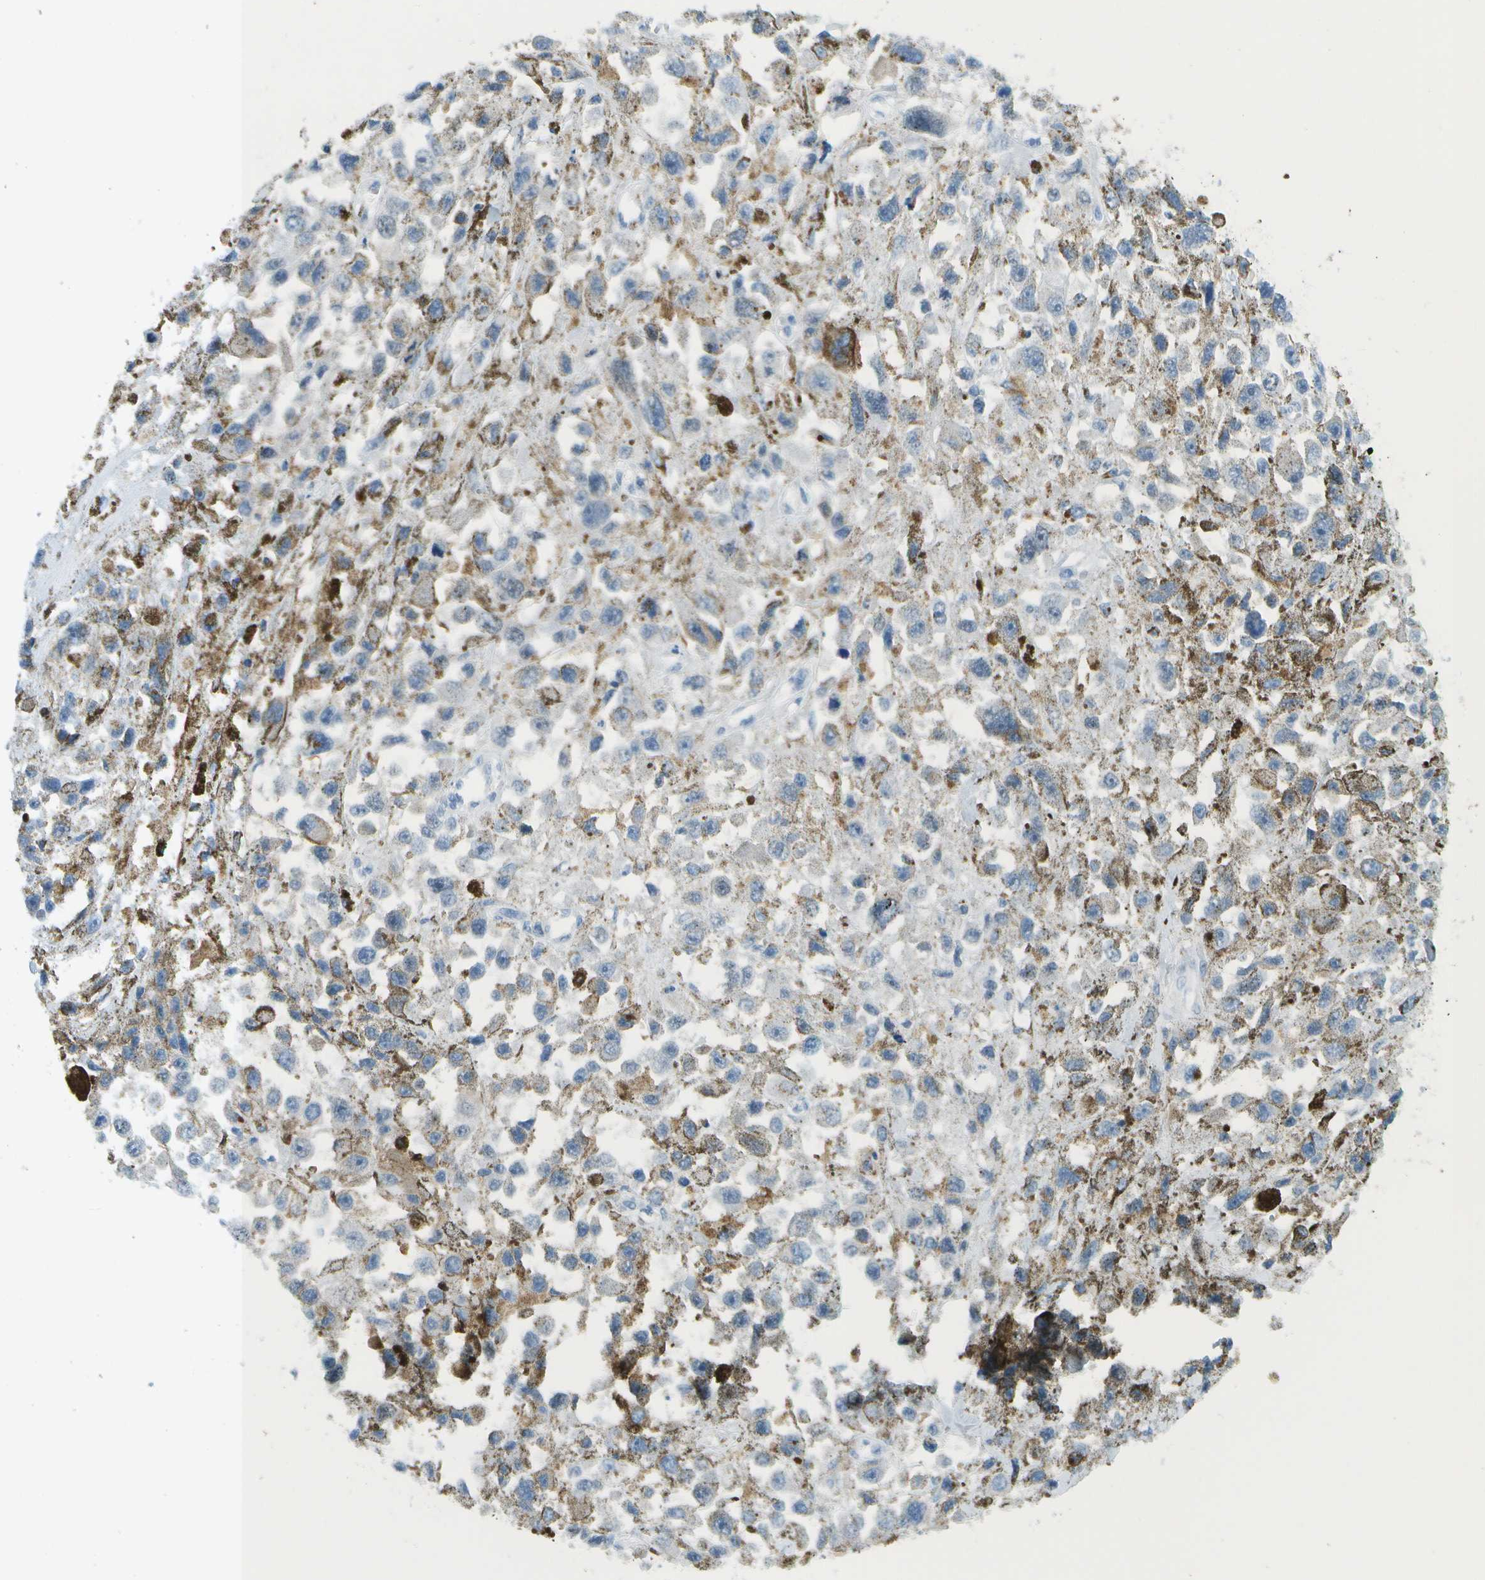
{"staining": {"intensity": "negative", "quantity": "none", "location": "none"}, "tissue": "melanoma", "cell_type": "Tumor cells", "image_type": "cancer", "snomed": [{"axis": "morphology", "description": "Malignant melanoma, Metastatic site"}, {"axis": "topography", "description": "Lymph node"}], "caption": "Immunohistochemical staining of malignant melanoma (metastatic site) demonstrates no significant expression in tumor cells.", "gene": "MYH11", "patient": {"sex": "male", "age": 59}}